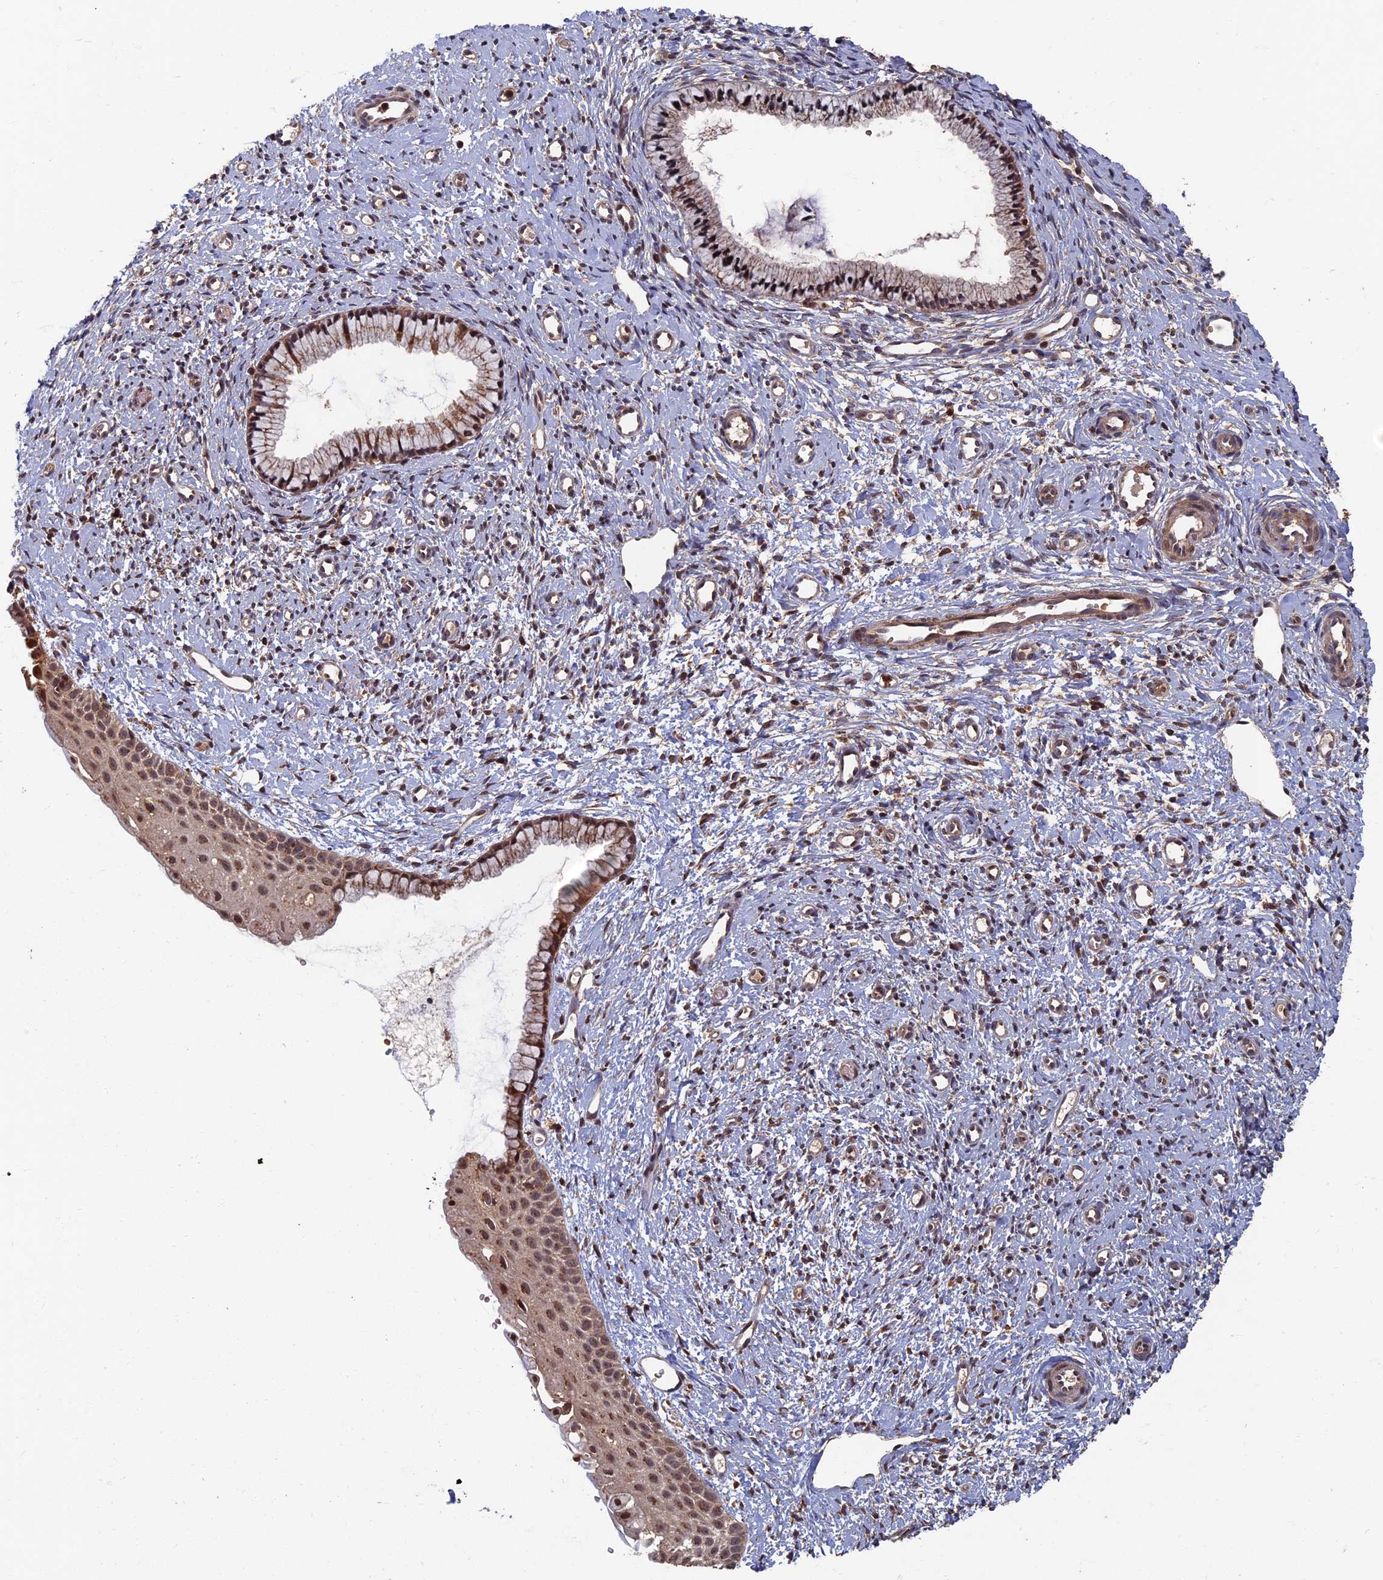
{"staining": {"intensity": "weak", "quantity": "25%-75%", "location": "cytoplasmic/membranous"}, "tissue": "cervix", "cell_type": "Glandular cells", "image_type": "normal", "snomed": [{"axis": "morphology", "description": "Normal tissue, NOS"}, {"axis": "topography", "description": "Cervix"}], "caption": "Brown immunohistochemical staining in unremarkable cervix demonstrates weak cytoplasmic/membranous expression in about 25%-75% of glandular cells. The staining is performed using DAB (3,3'-diaminobenzidine) brown chromogen to label protein expression. The nuclei are counter-stained blue using hematoxylin.", "gene": "RASGRF1", "patient": {"sex": "female", "age": 57}}